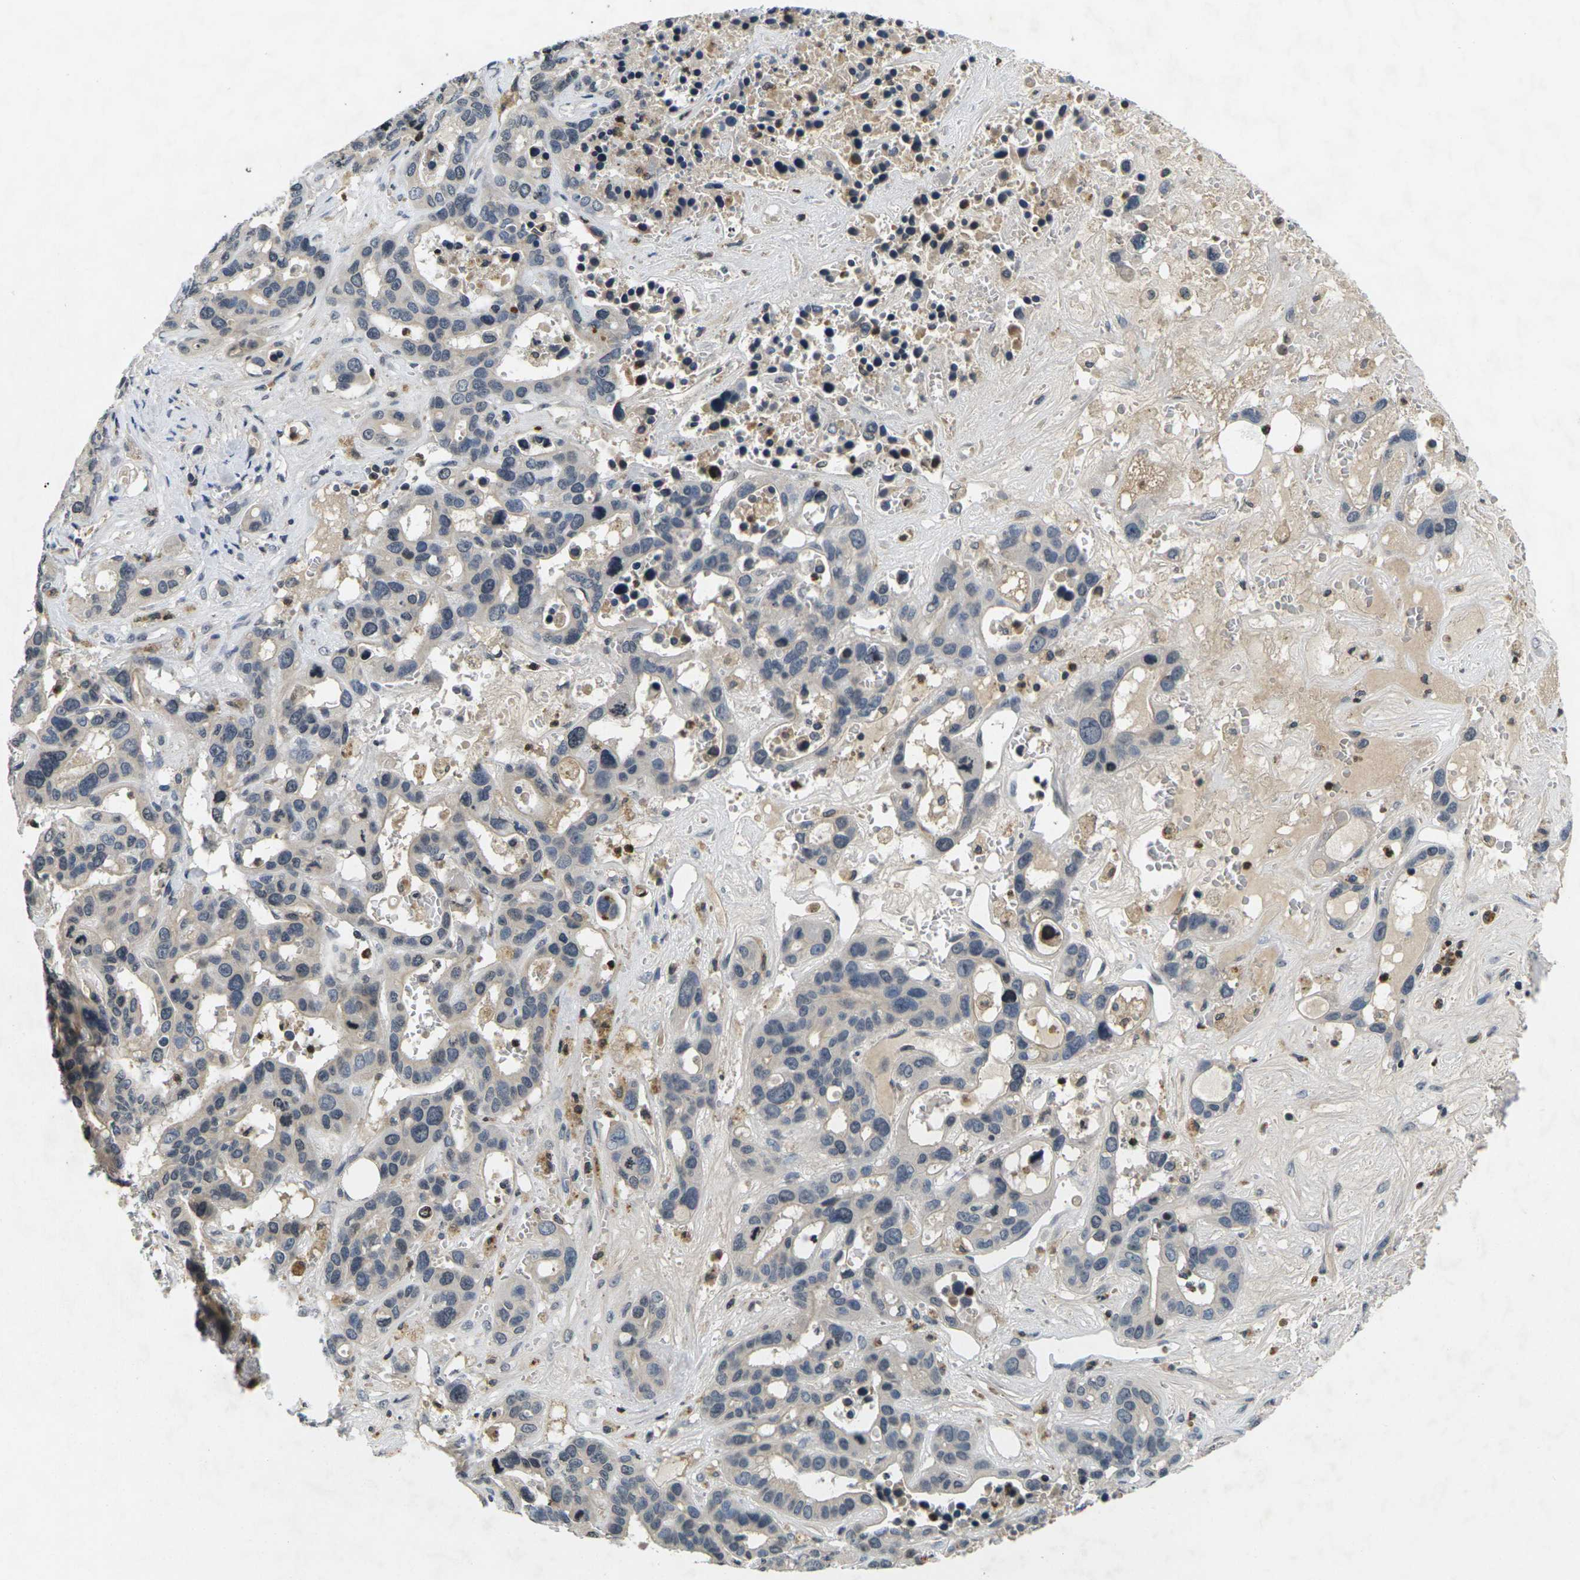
{"staining": {"intensity": "negative", "quantity": "none", "location": "none"}, "tissue": "liver cancer", "cell_type": "Tumor cells", "image_type": "cancer", "snomed": [{"axis": "morphology", "description": "Cholangiocarcinoma"}, {"axis": "topography", "description": "Liver"}], "caption": "Immunohistochemistry (IHC) micrograph of human liver cancer (cholangiocarcinoma) stained for a protein (brown), which exhibits no staining in tumor cells.", "gene": "C1QC", "patient": {"sex": "female", "age": 65}}